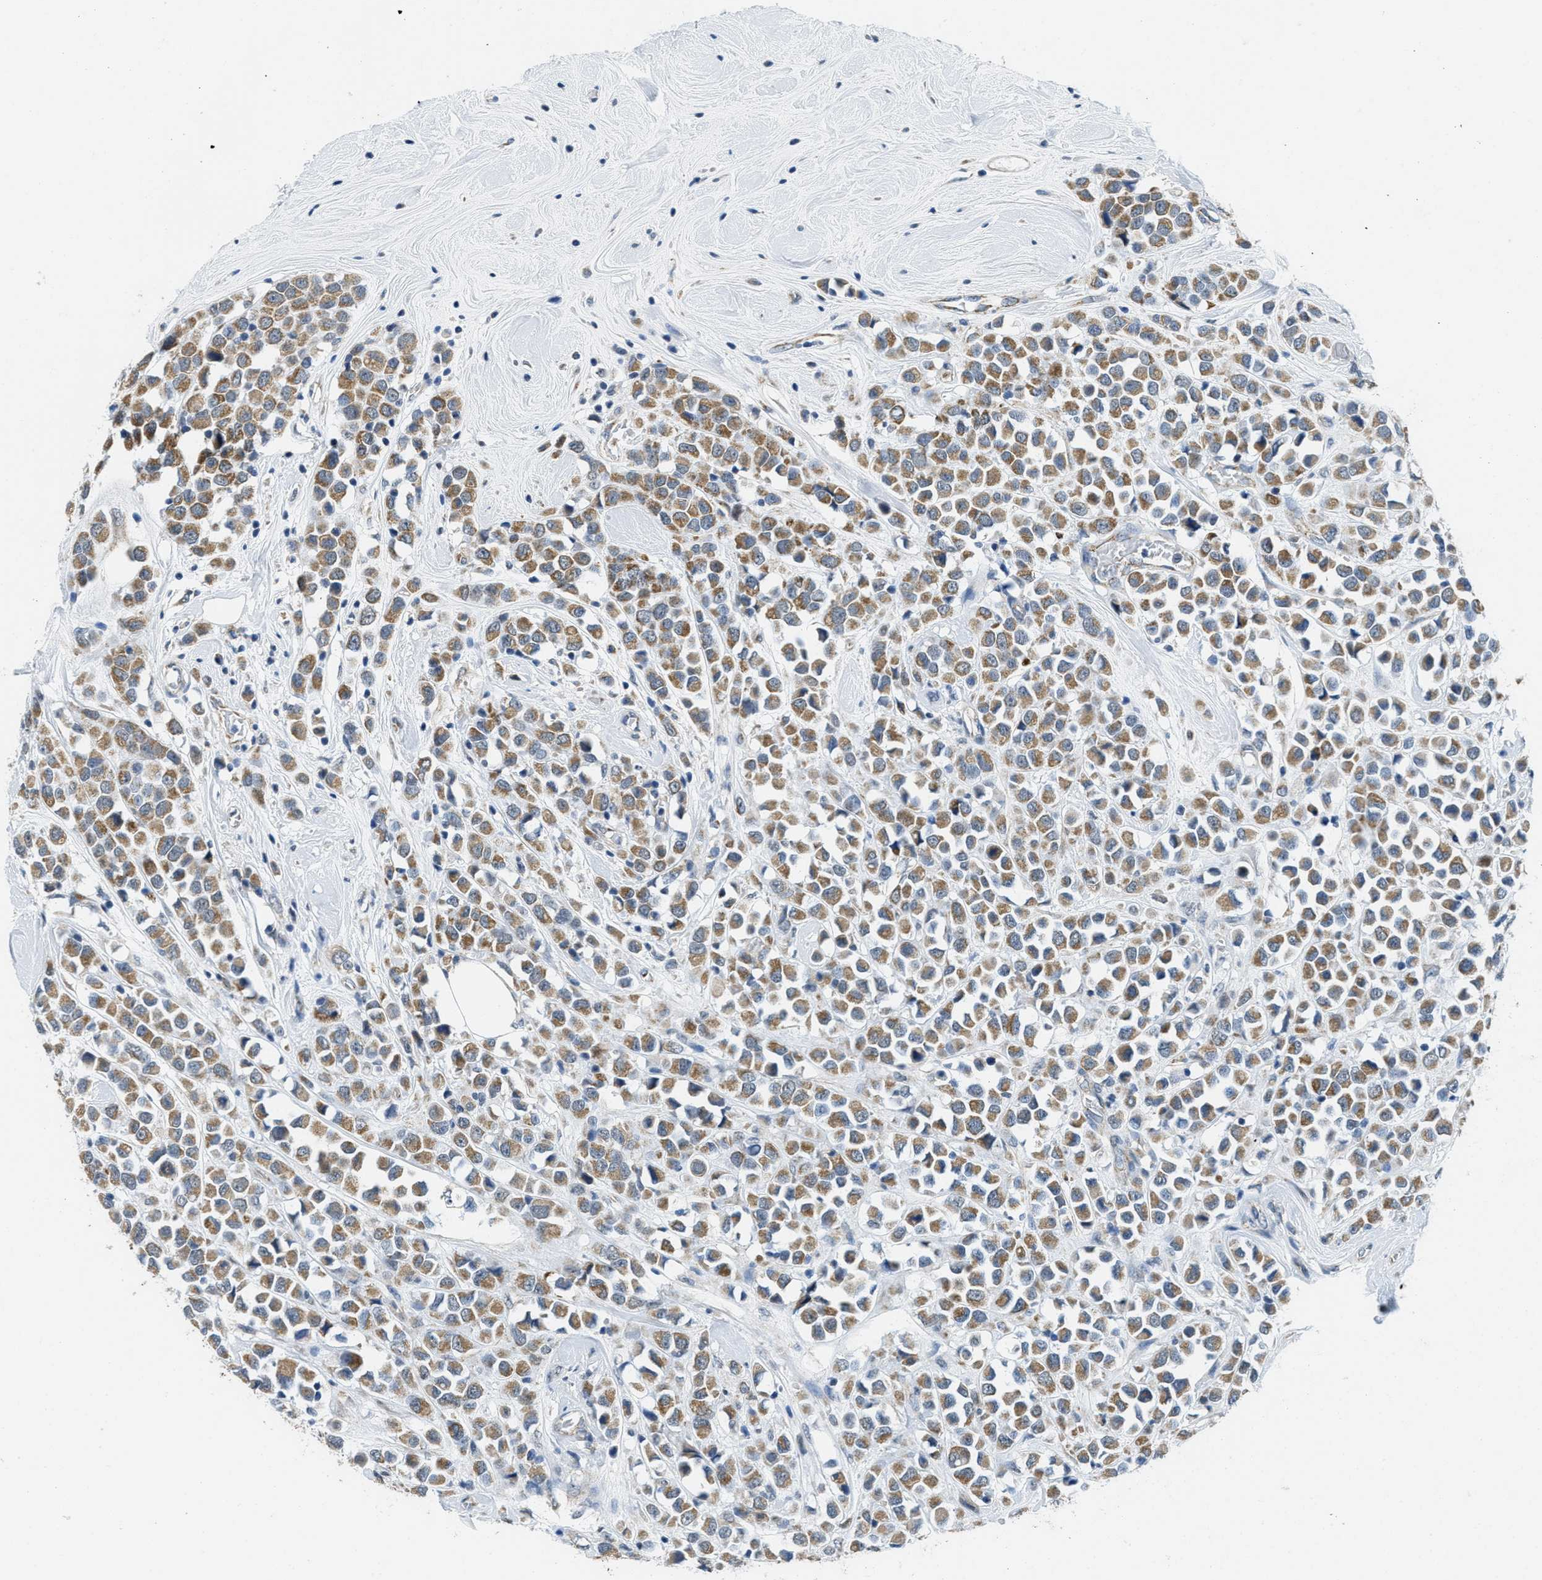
{"staining": {"intensity": "moderate", "quantity": ">75%", "location": "cytoplasmic/membranous"}, "tissue": "breast cancer", "cell_type": "Tumor cells", "image_type": "cancer", "snomed": [{"axis": "morphology", "description": "Duct carcinoma"}, {"axis": "topography", "description": "Breast"}], "caption": "The histopathology image reveals immunohistochemical staining of invasive ductal carcinoma (breast). There is moderate cytoplasmic/membranous expression is appreciated in about >75% of tumor cells.", "gene": "TOMM70", "patient": {"sex": "female", "age": 61}}